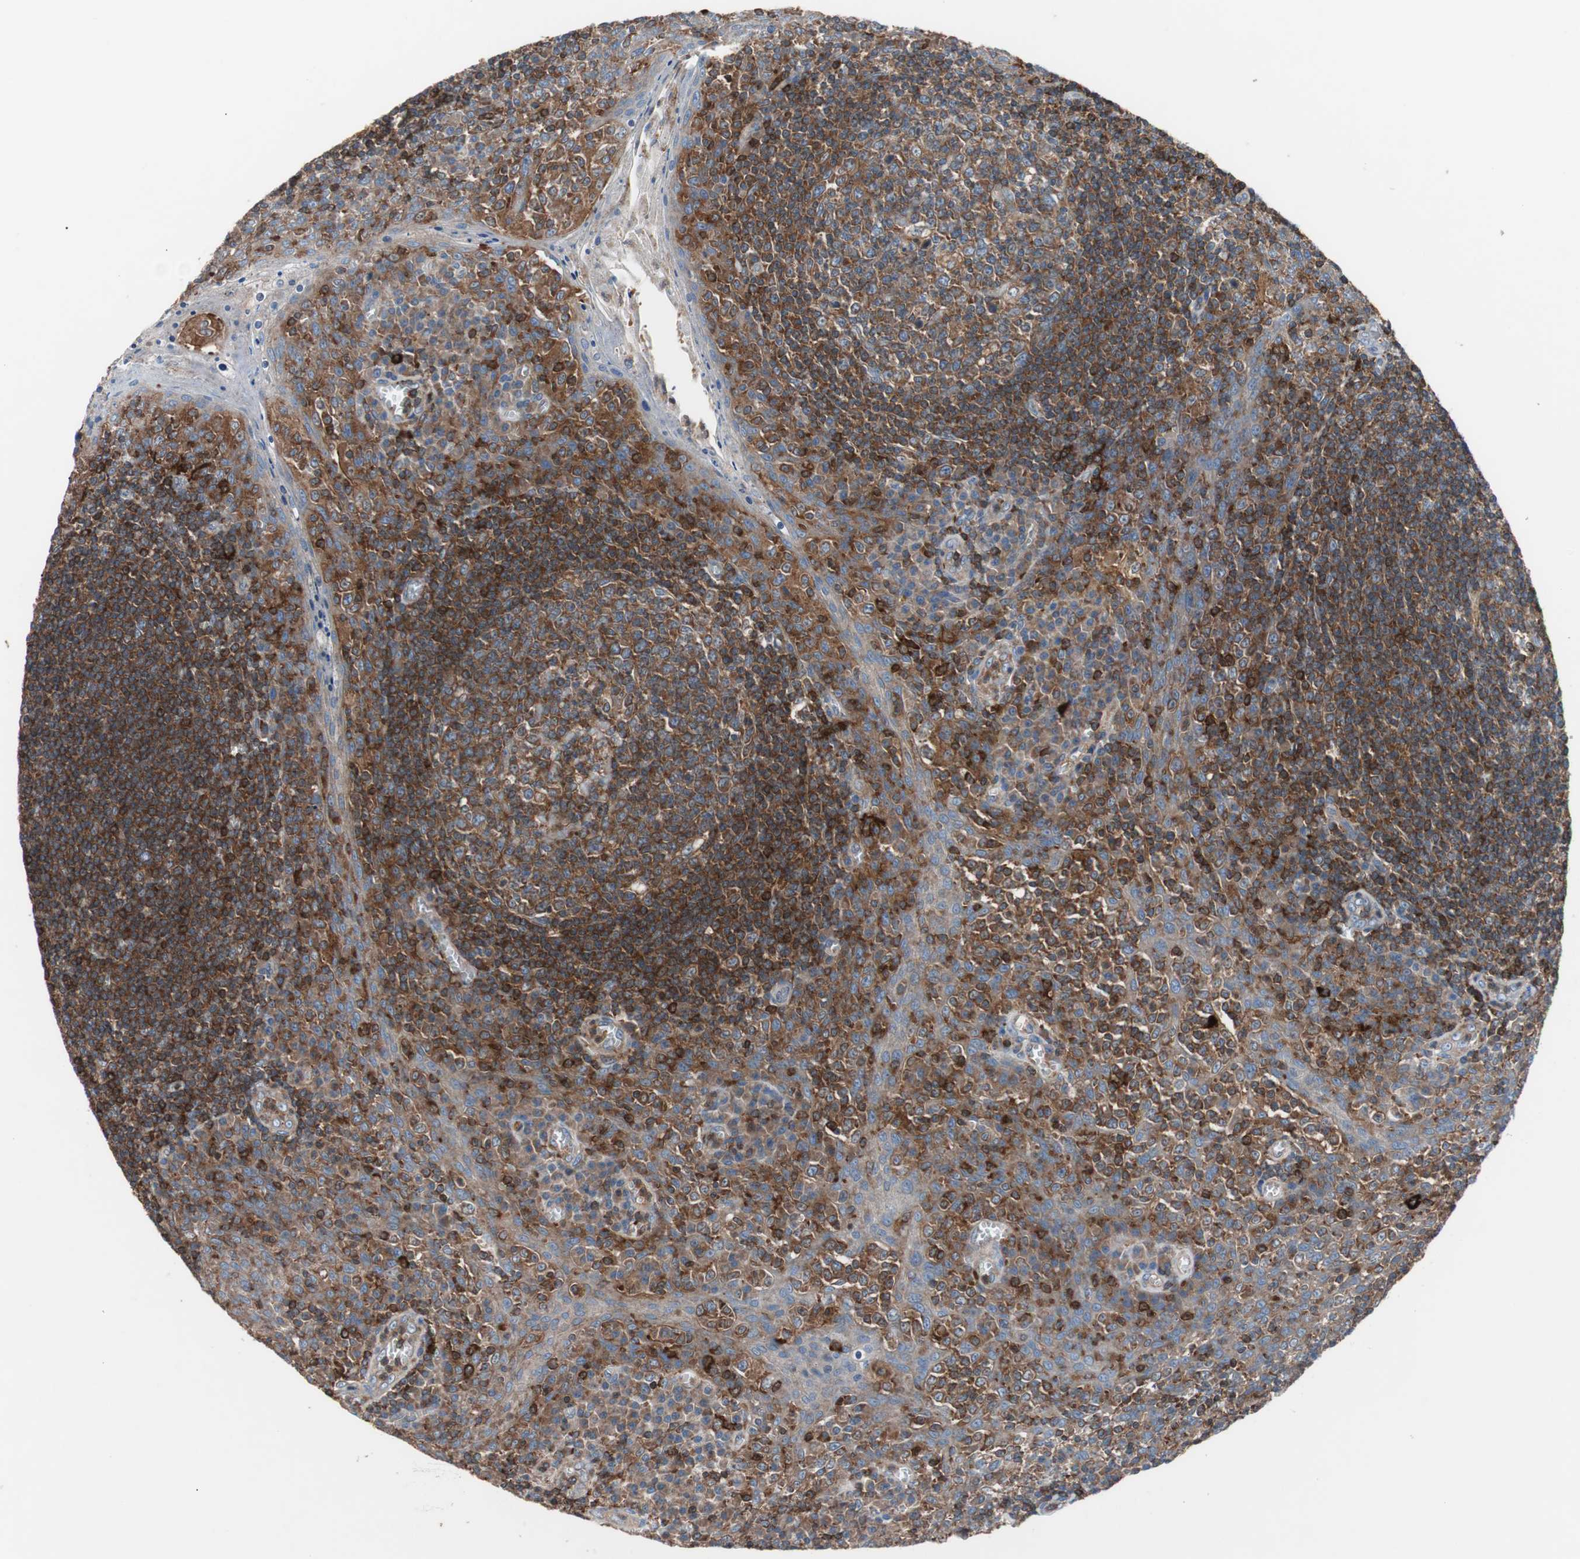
{"staining": {"intensity": "moderate", "quantity": ">75%", "location": "cytoplasmic/membranous"}, "tissue": "tonsil", "cell_type": "Germinal center cells", "image_type": "normal", "snomed": [{"axis": "morphology", "description": "Normal tissue, NOS"}, {"axis": "topography", "description": "Tonsil"}], "caption": "Moderate cytoplasmic/membranous expression is identified in approximately >75% of germinal center cells in normal tonsil.", "gene": "PIK3R1", "patient": {"sex": "male", "age": 31}}